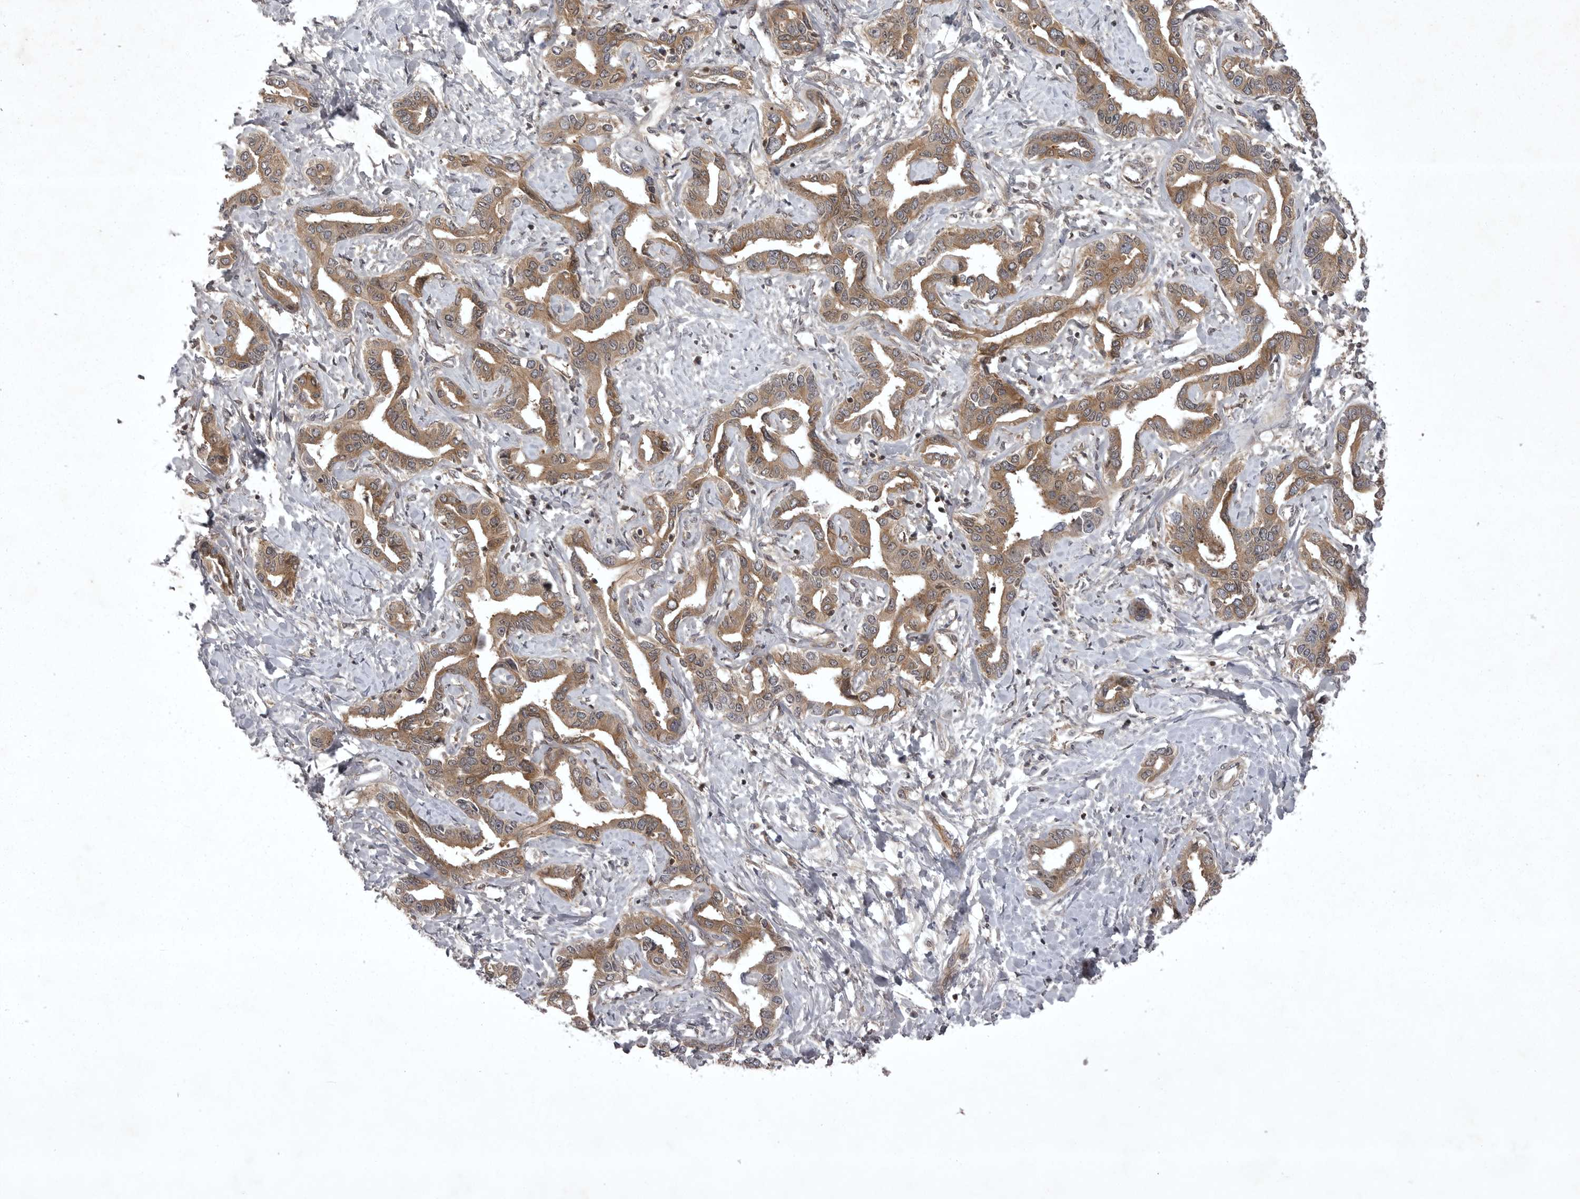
{"staining": {"intensity": "moderate", "quantity": ">75%", "location": "cytoplasmic/membranous"}, "tissue": "liver cancer", "cell_type": "Tumor cells", "image_type": "cancer", "snomed": [{"axis": "morphology", "description": "Cholangiocarcinoma"}, {"axis": "topography", "description": "Liver"}], "caption": "High-magnification brightfield microscopy of liver cancer (cholangiocarcinoma) stained with DAB (3,3'-diaminobenzidine) (brown) and counterstained with hematoxylin (blue). tumor cells exhibit moderate cytoplasmic/membranous positivity is seen in about>75% of cells.", "gene": "STK24", "patient": {"sex": "male", "age": 59}}